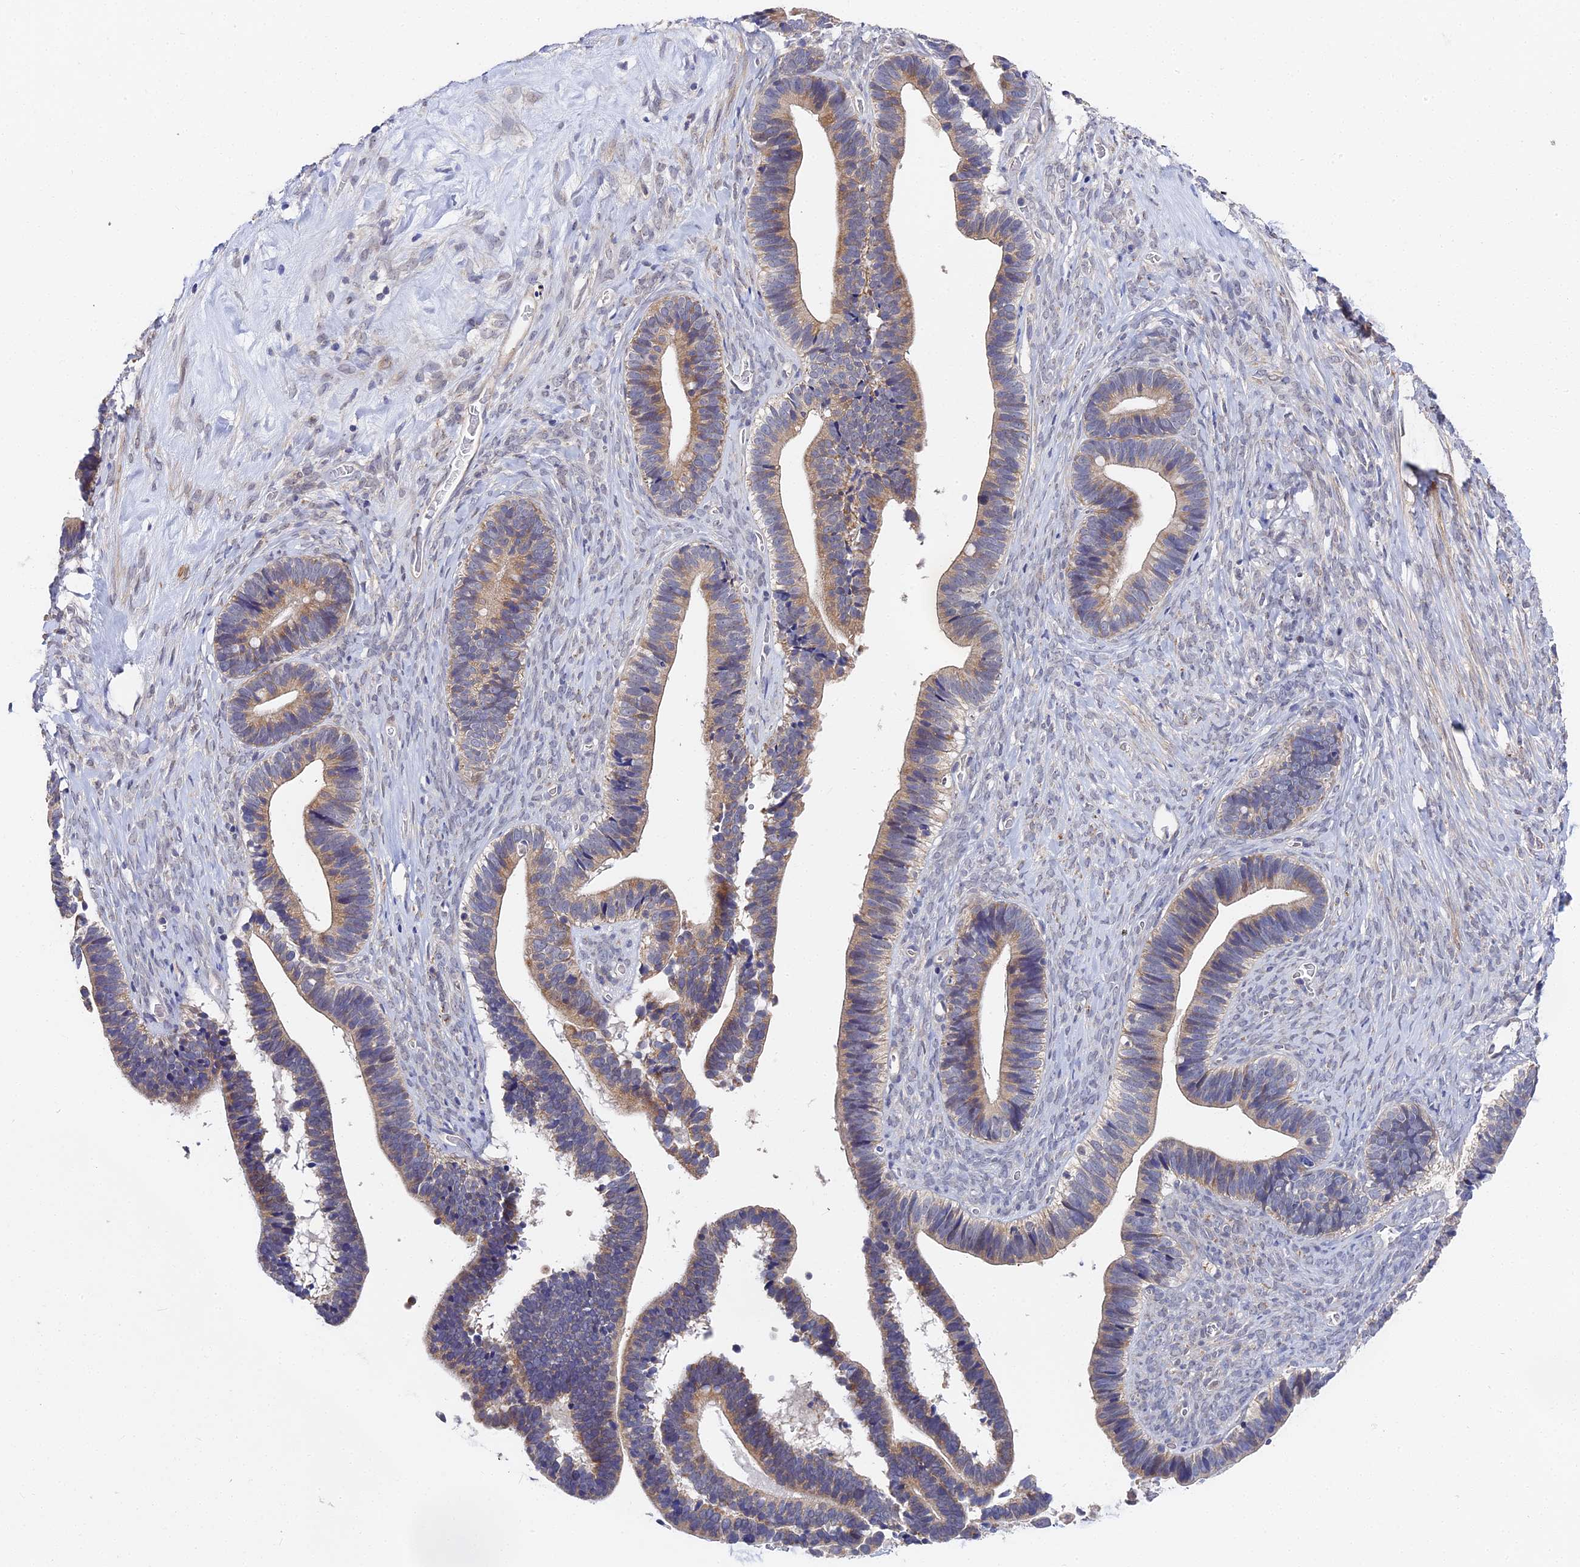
{"staining": {"intensity": "moderate", "quantity": ">75%", "location": "cytoplasmic/membranous"}, "tissue": "ovarian cancer", "cell_type": "Tumor cells", "image_type": "cancer", "snomed": [{"axis": "morphology", "description": "Cystadenocarcinoma, serous, NOS"}, {"axis": "topography", "description": "Ovary"}], "caption": "An immunohistochemistry micrograph of neoplastic tissue is shown. Protein staining in brown labels moderate cytoplasmic/membranous positivity in ovarian cancer (serous cystadenocarcinoma) within tumor cells.", "gene": "CCDC113", "patient": {"sex": "female", "age": 56}}